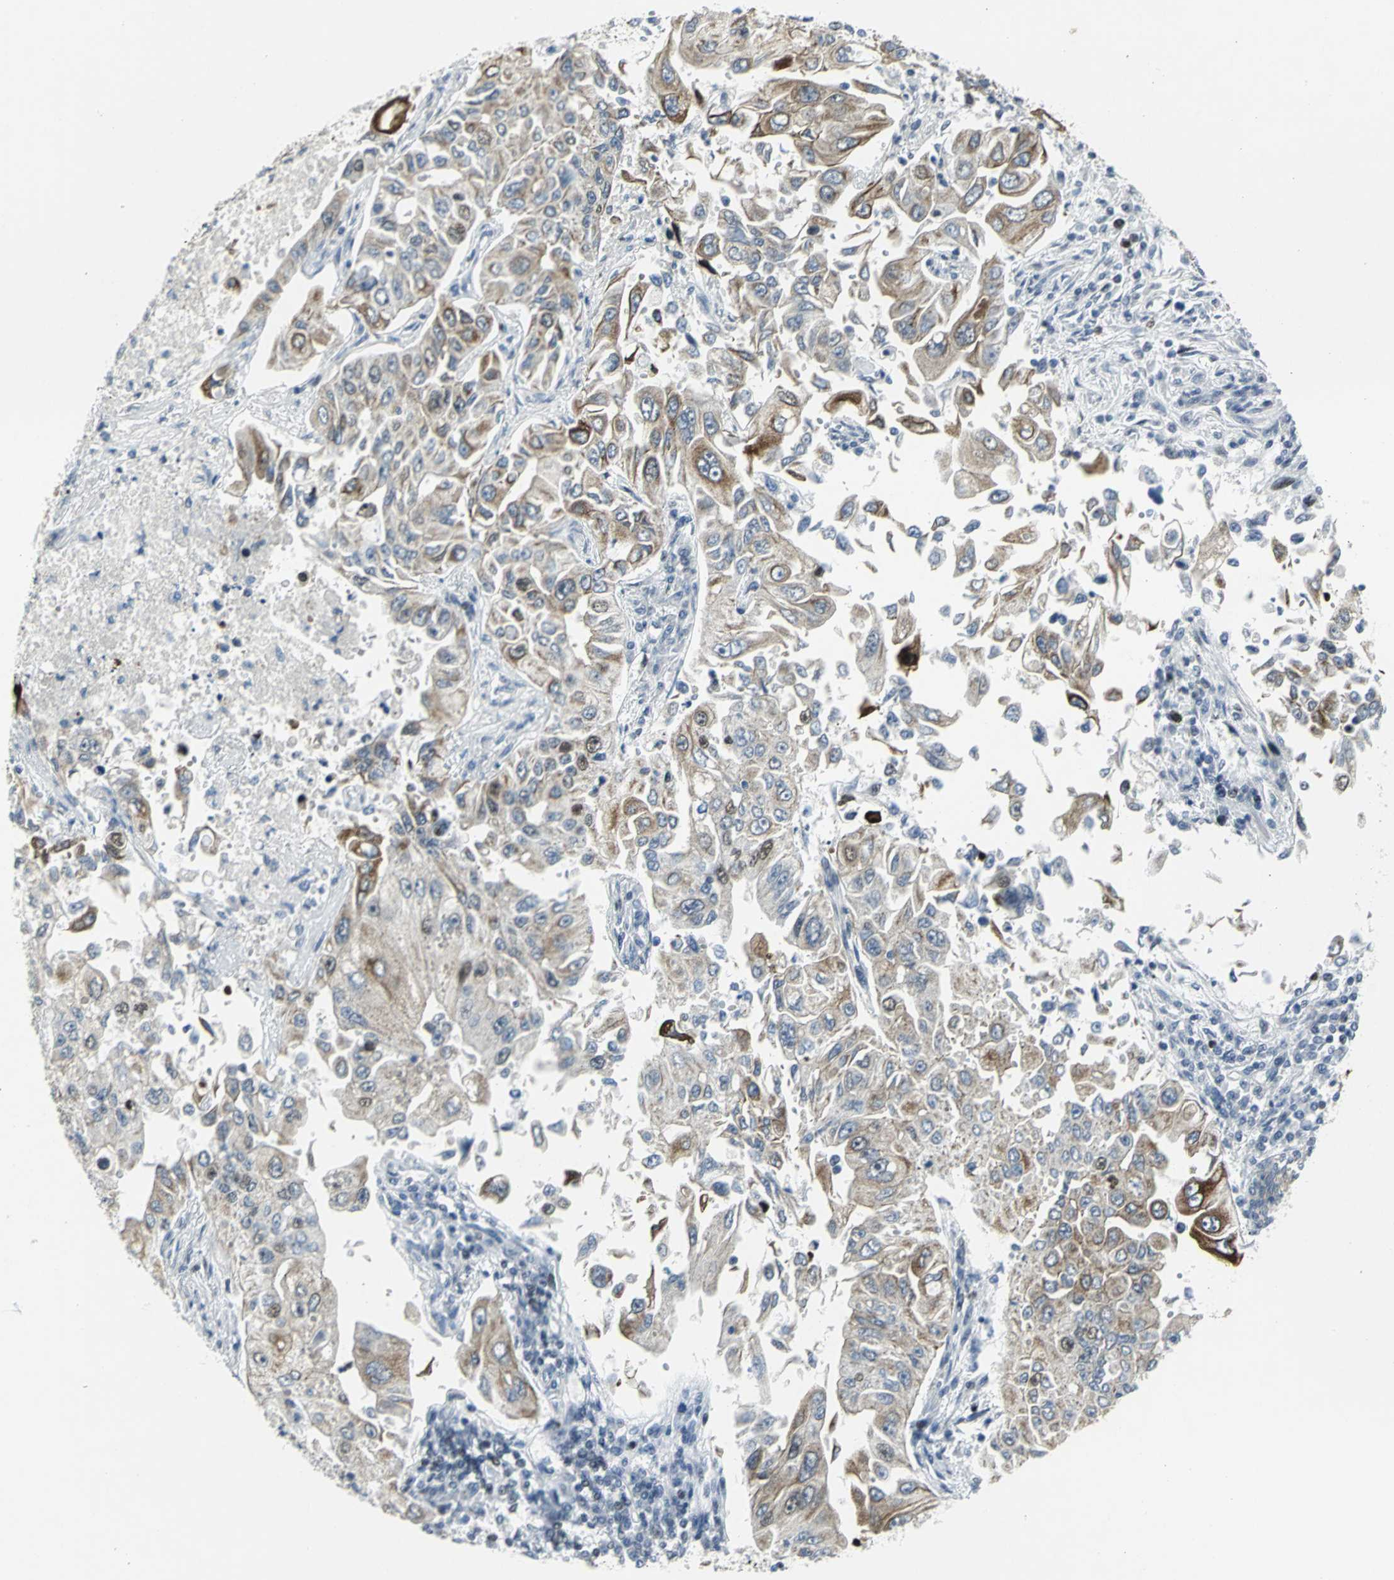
{"staining": {"intensity": "moderate", "quantity": "25%-75%", "location": "cytoplasmic/membranous"}, "tissue": "lung cancer", "cell_type": "Tumor cells", "image_type": "cancer", "snomed": [{"axis": "morphology", "description": "Adenocarcinoma, NOS"}, {"axis": "topography", "description": "Lung"}], "caption": "Adenocarcinoma (lung) tissue reveals moderate cytoplasmic/membranous positivity in about 25%-75% of tumor cells, visualized by immunohistochemistry.", "gene": "RPA1", "patient": {"sex": "male", "age": 84}}